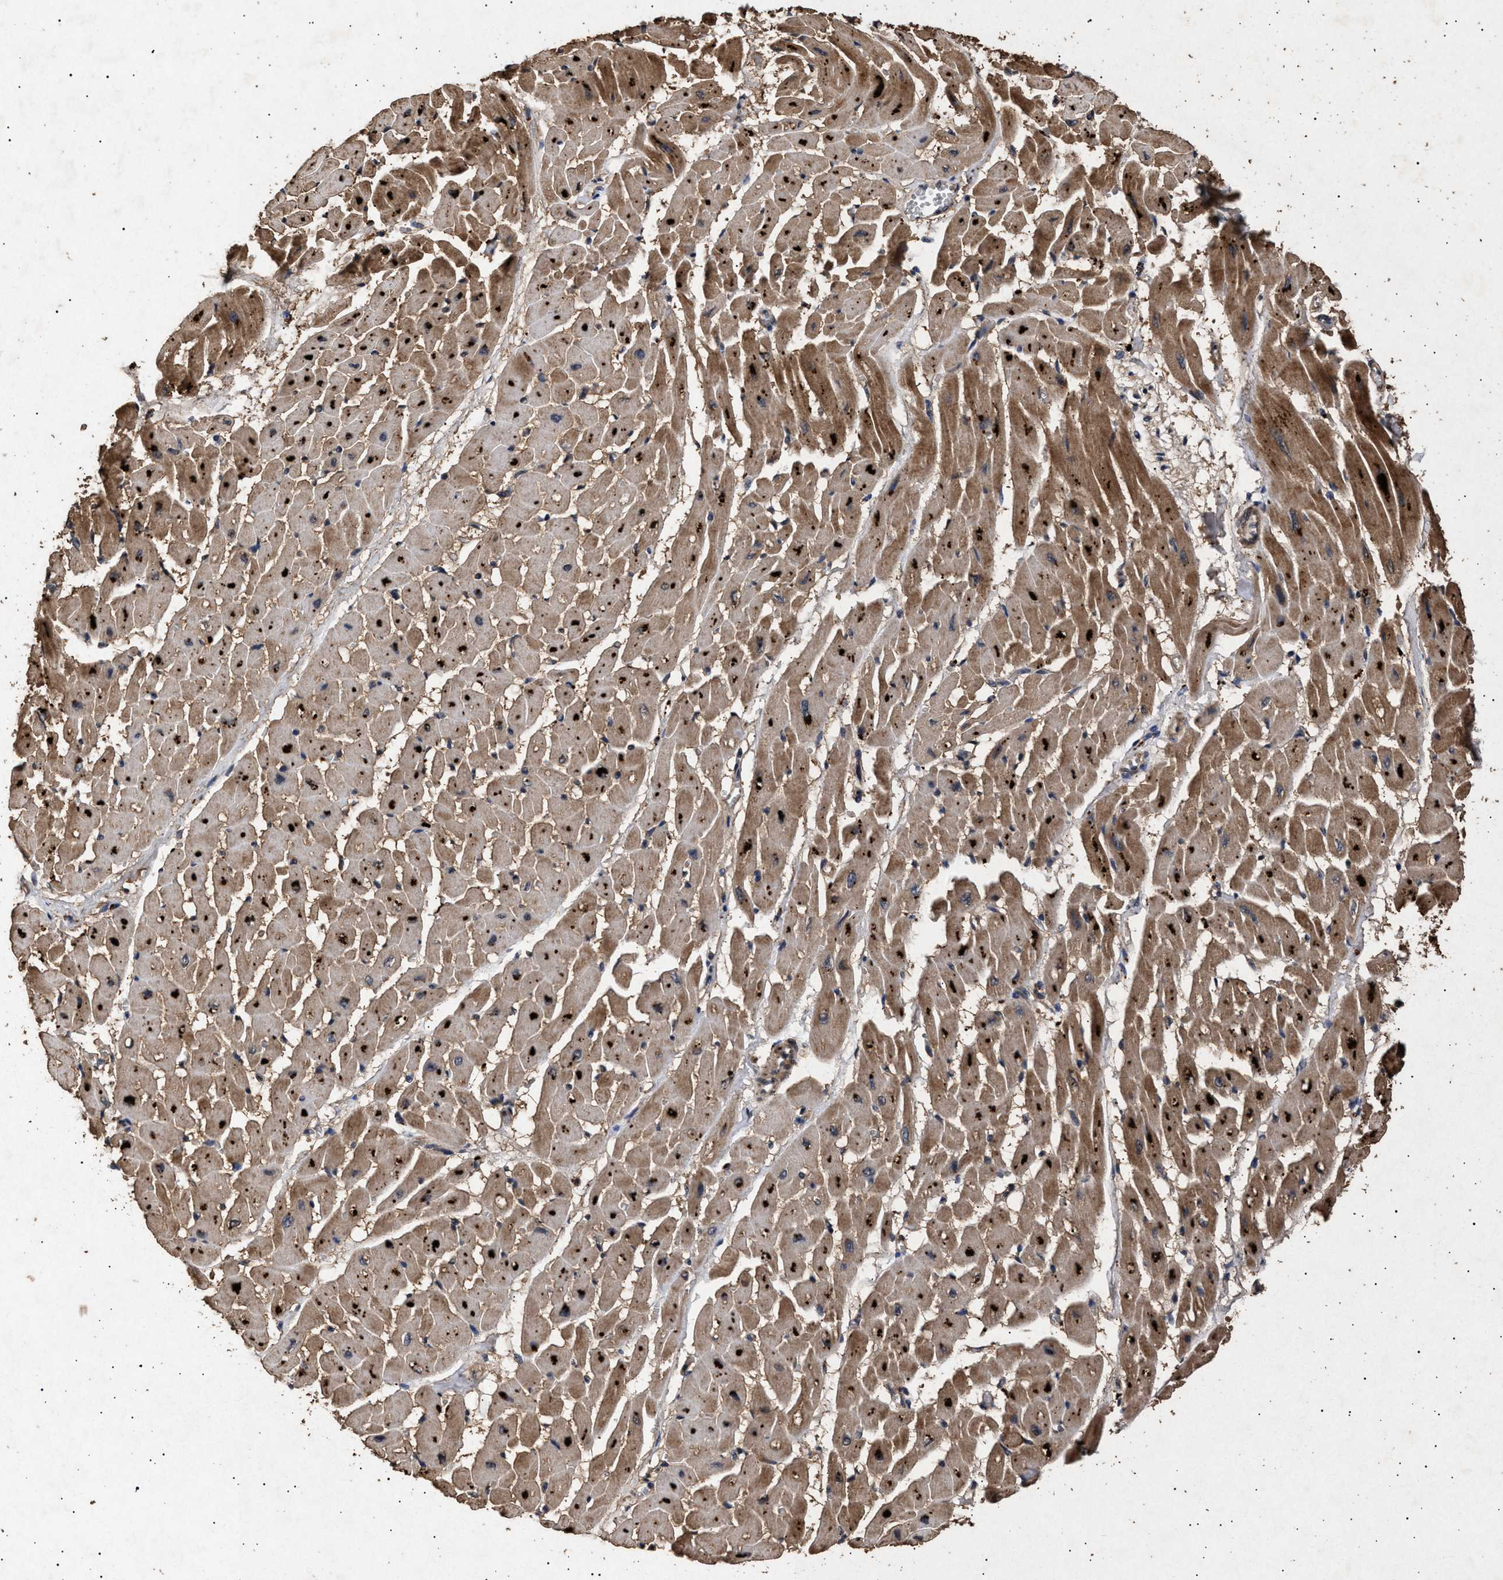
{"staining": {"intensity": "moderate", "quantity": ">75%", "location": "cytoplasmic/membranous"}, "tissue": "heart muscle", "cell_type": "Cardiomyocytes", "image_type": "normal", "snomed": [{"axis": "morphology", "description": "Normal tissue, NOS"}, {"axis": "topography", "description": "Heart"}], "caption": "The image demonstrates immunohistochemical staining of benign heart muscle. There is moderate cytoplasmic/membranous positivity is present in about >75% of cardiomyocytes. (IHC, brightfield microscopy, high magnification).", "gene": "ITGB5", "patient": {"sex": "male", "age": 45}}